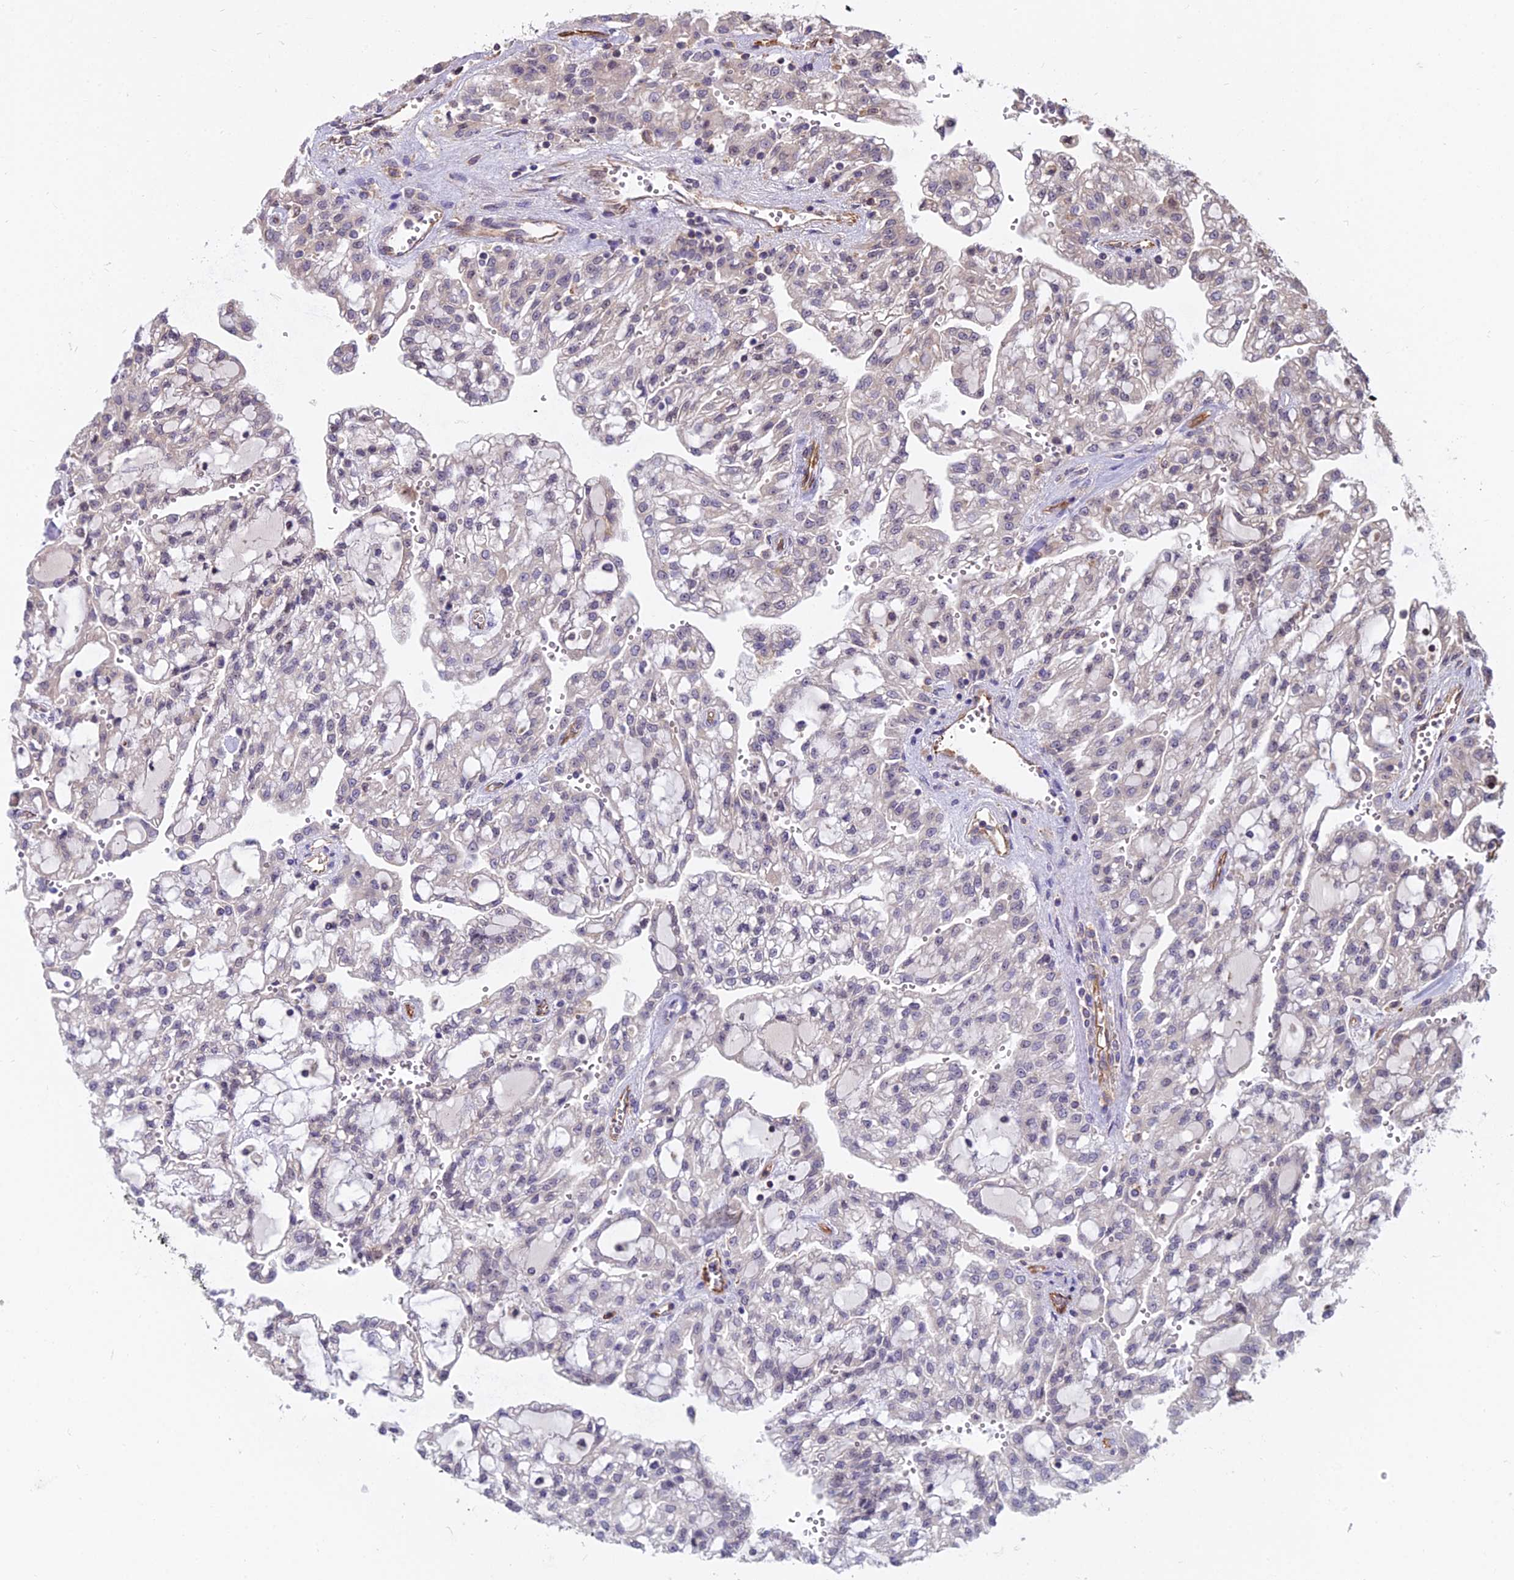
{"staining": {"intensity": "negative", "quantity": "none", "location": "none"}, "tissue": "renal cancer", "cell_type": "Tumor cells", "image_type": "cancer", "snomed": [{"axis": "morphology", "description": "Adenocarcinoma, NOS"}, {"axis": "topography", "description": "Kidney"}], "caption": "Micrograph shows no protein staining in tumor cells of renal adenocarcinoma tissue.", "gene": "TCEA3", "patient": {"sex": "male", "age": 63}}